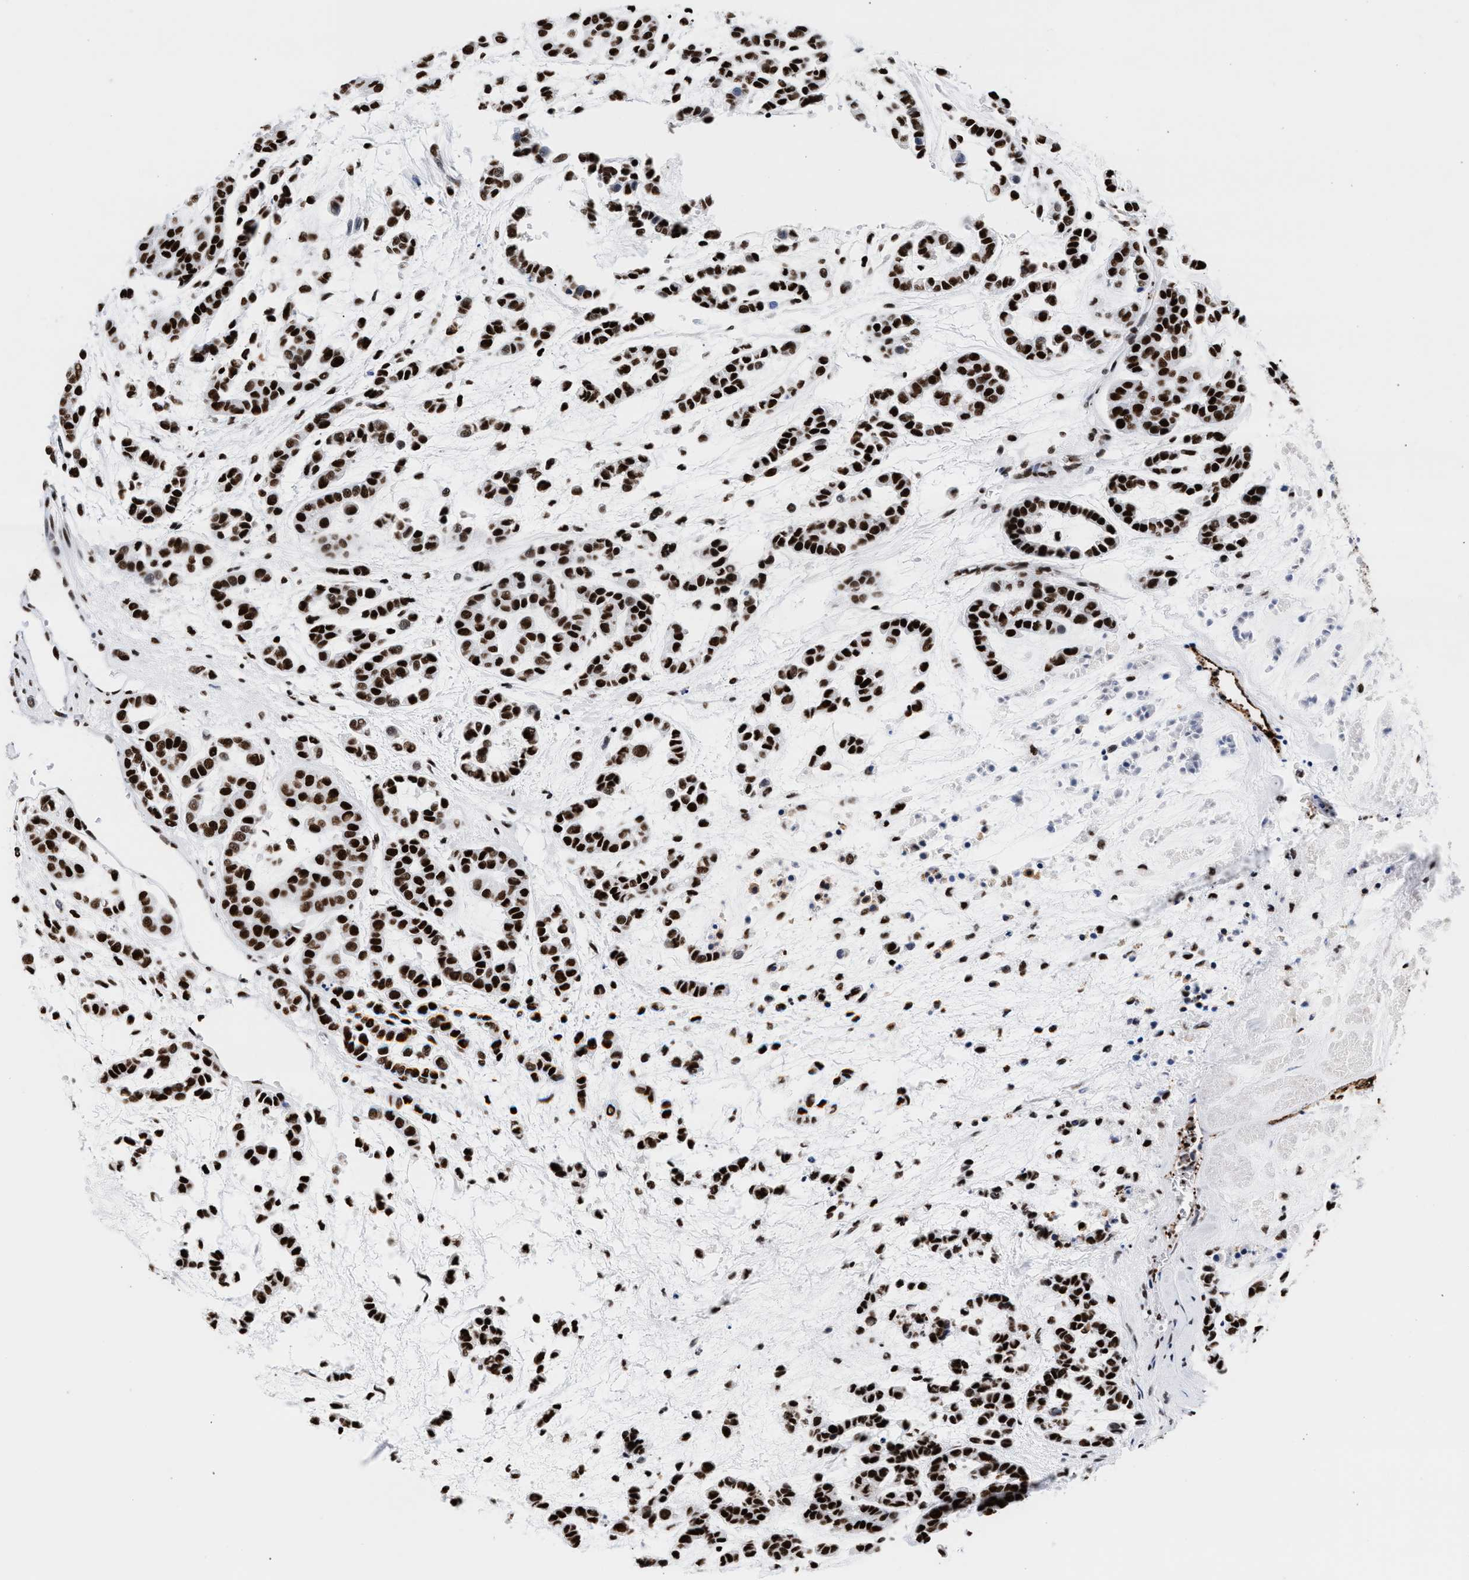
{"staining": {"intensity": "strong", "quantity": ">75%", "location": "nuclear"}, "tissue": "head and neck cancer", "cell_type": "Tumor cells", "image_type": "cancer", "snomed": [{"axis": "morphology", "description": "Adenocarcinoma, NOS"}, {"axis": "morphology", "description": "Adenoma, NOS"}, {"axis": "topography", "description": "Head-Neck"}], "caption": "Protein staining exhibits strong nuclear staining in about >75% of tumor cells in head and neck cancer (adenocarcinoma). The staining was performed using DAB to visualize the protein expression in brown, while the nuclei were stained in blue with hematoxylin (Magnification: 20x).", "gene": "RAD21", "patient": {"sex": "female", "age": 55}}